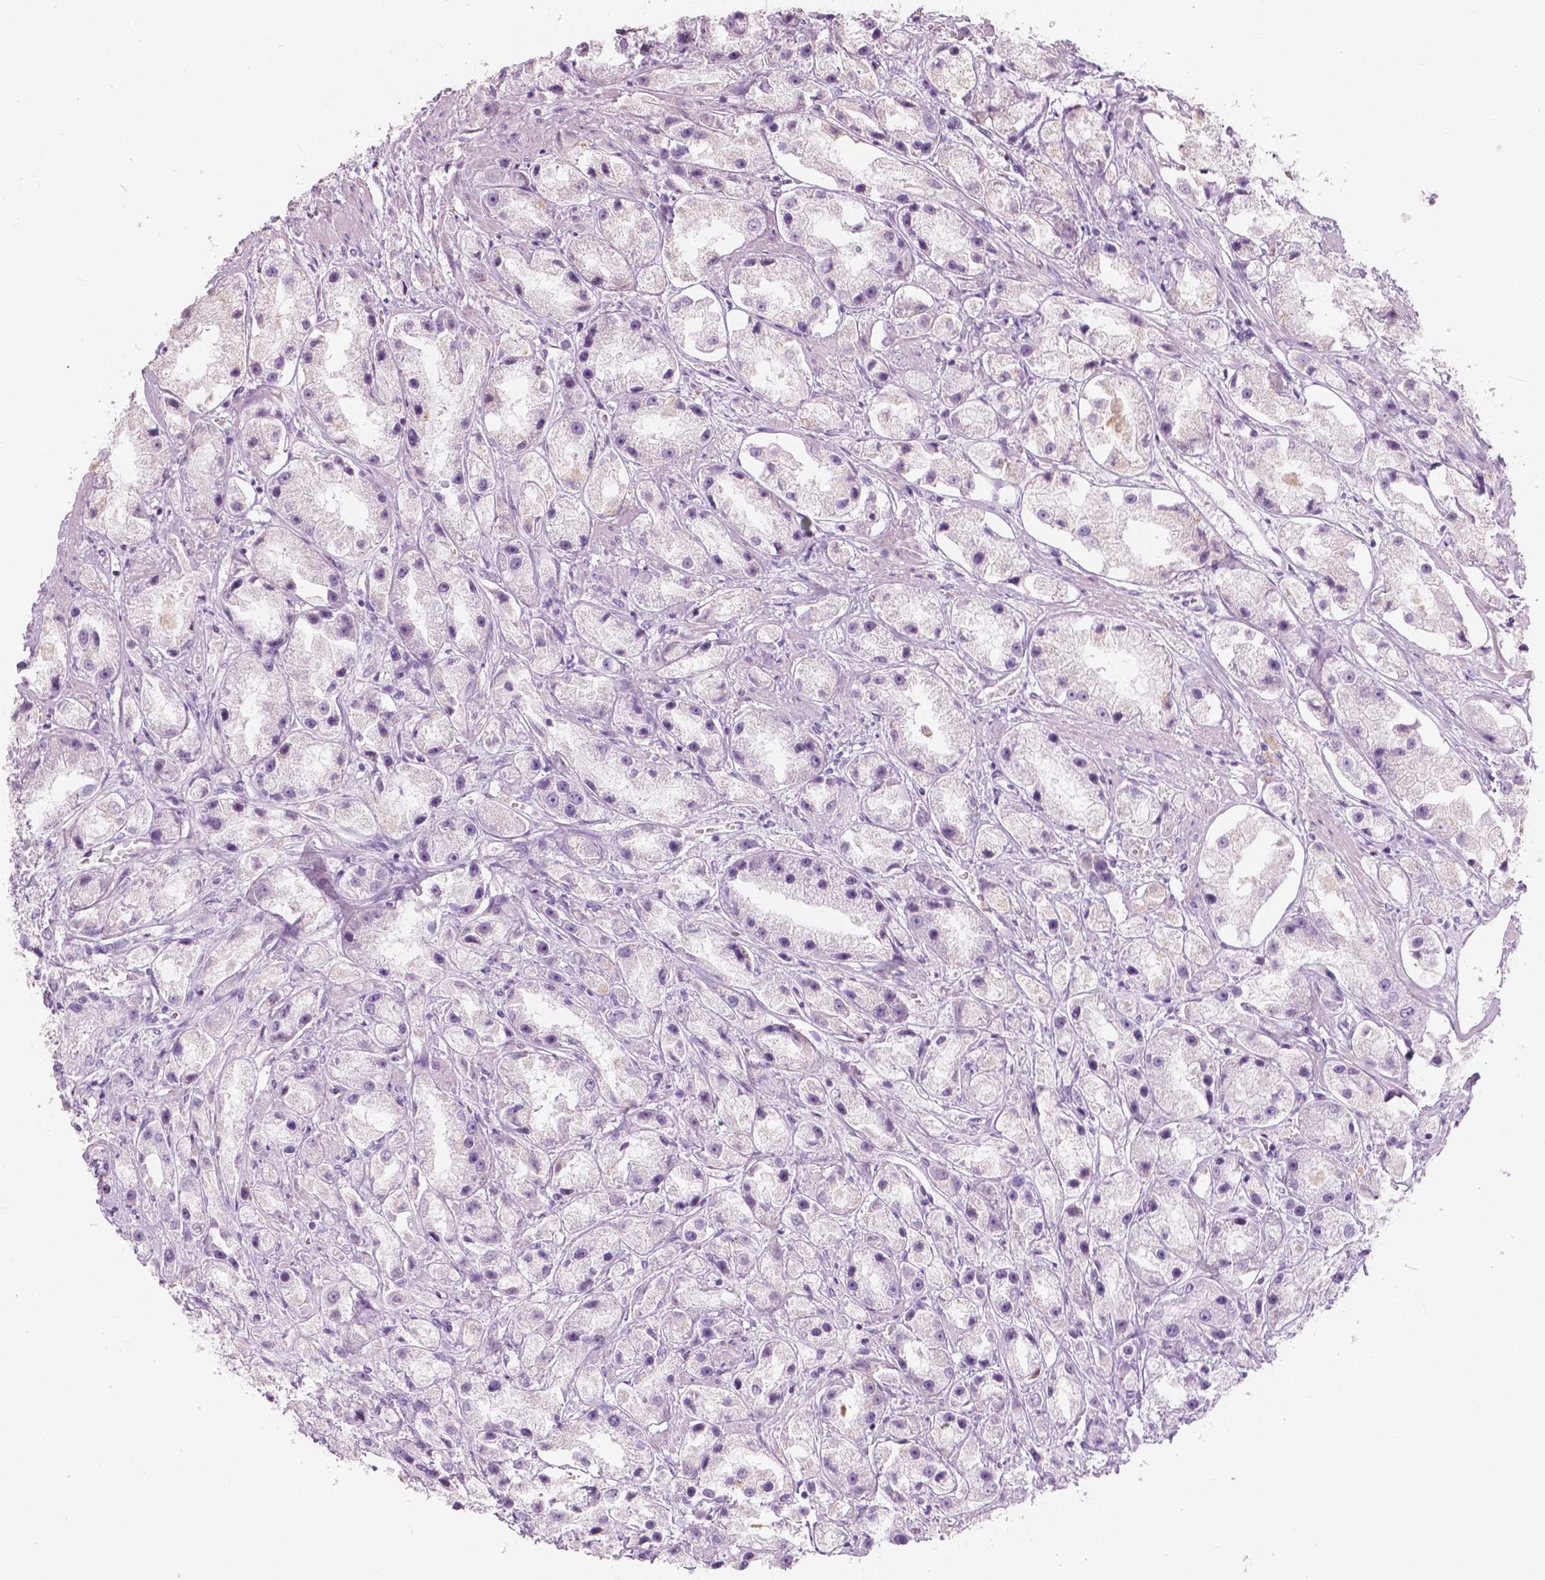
{"staining": {"intensity": "negative", "quantity": "none", "location": "none"}, "tissue": "prostate cancer", "cell_type": "Tumor cells", "image_type": "cancer", "snomed": [{"axis": "morphology", "description": "Adenocarcinoma, High grade"}, {"axis": "topography", "description": "Prostate"}], "caption": "This photomicrograph is of prostate cancer stained with immunohistochemistry to label a protein in brown with the nuclei are counter-stained blue. There is no staining in tumor cells.", "gene": "CXCR2", "patient": {"sex": "male", "age": 67}}